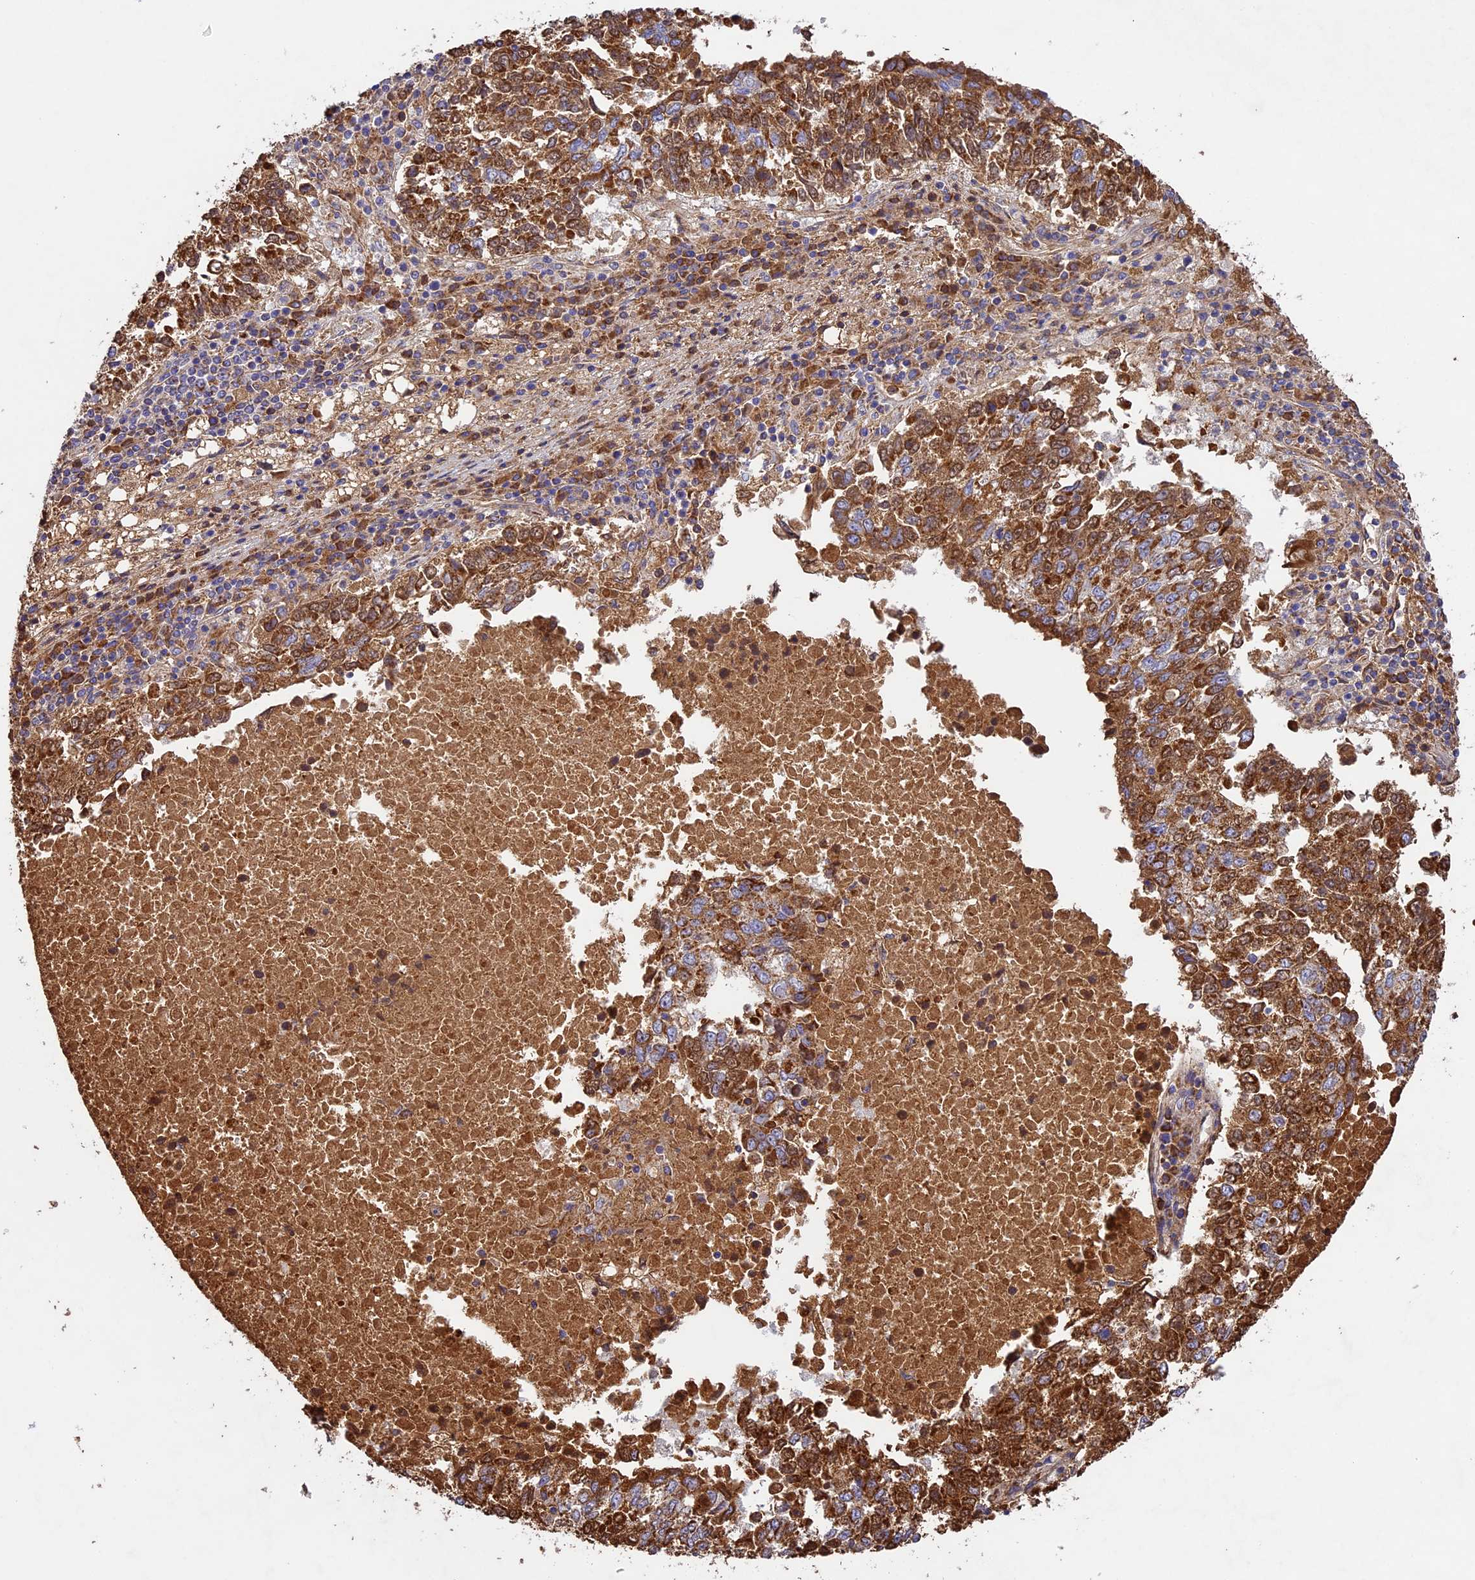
{"staining": {"intensity": "strong", "quantity": ">75%", "location": "cytoplasmic/membranous"}, "tissue": "lung cancer", "cell_type": "Tumor cells", "image_type": "cancer", "snomed": [{"axis": "morphology", "description": "Squamous cell carcinoma, NOS"}, {"axis": "topography", "description": "Lung"}], "caption": "Tumor cells show high levels of strong cytoplasmic/membranous expression in approximately >75% of cells in lung cancer.", "gene": "OCEL1", "patient": {"sex": "male", "age": 73}}